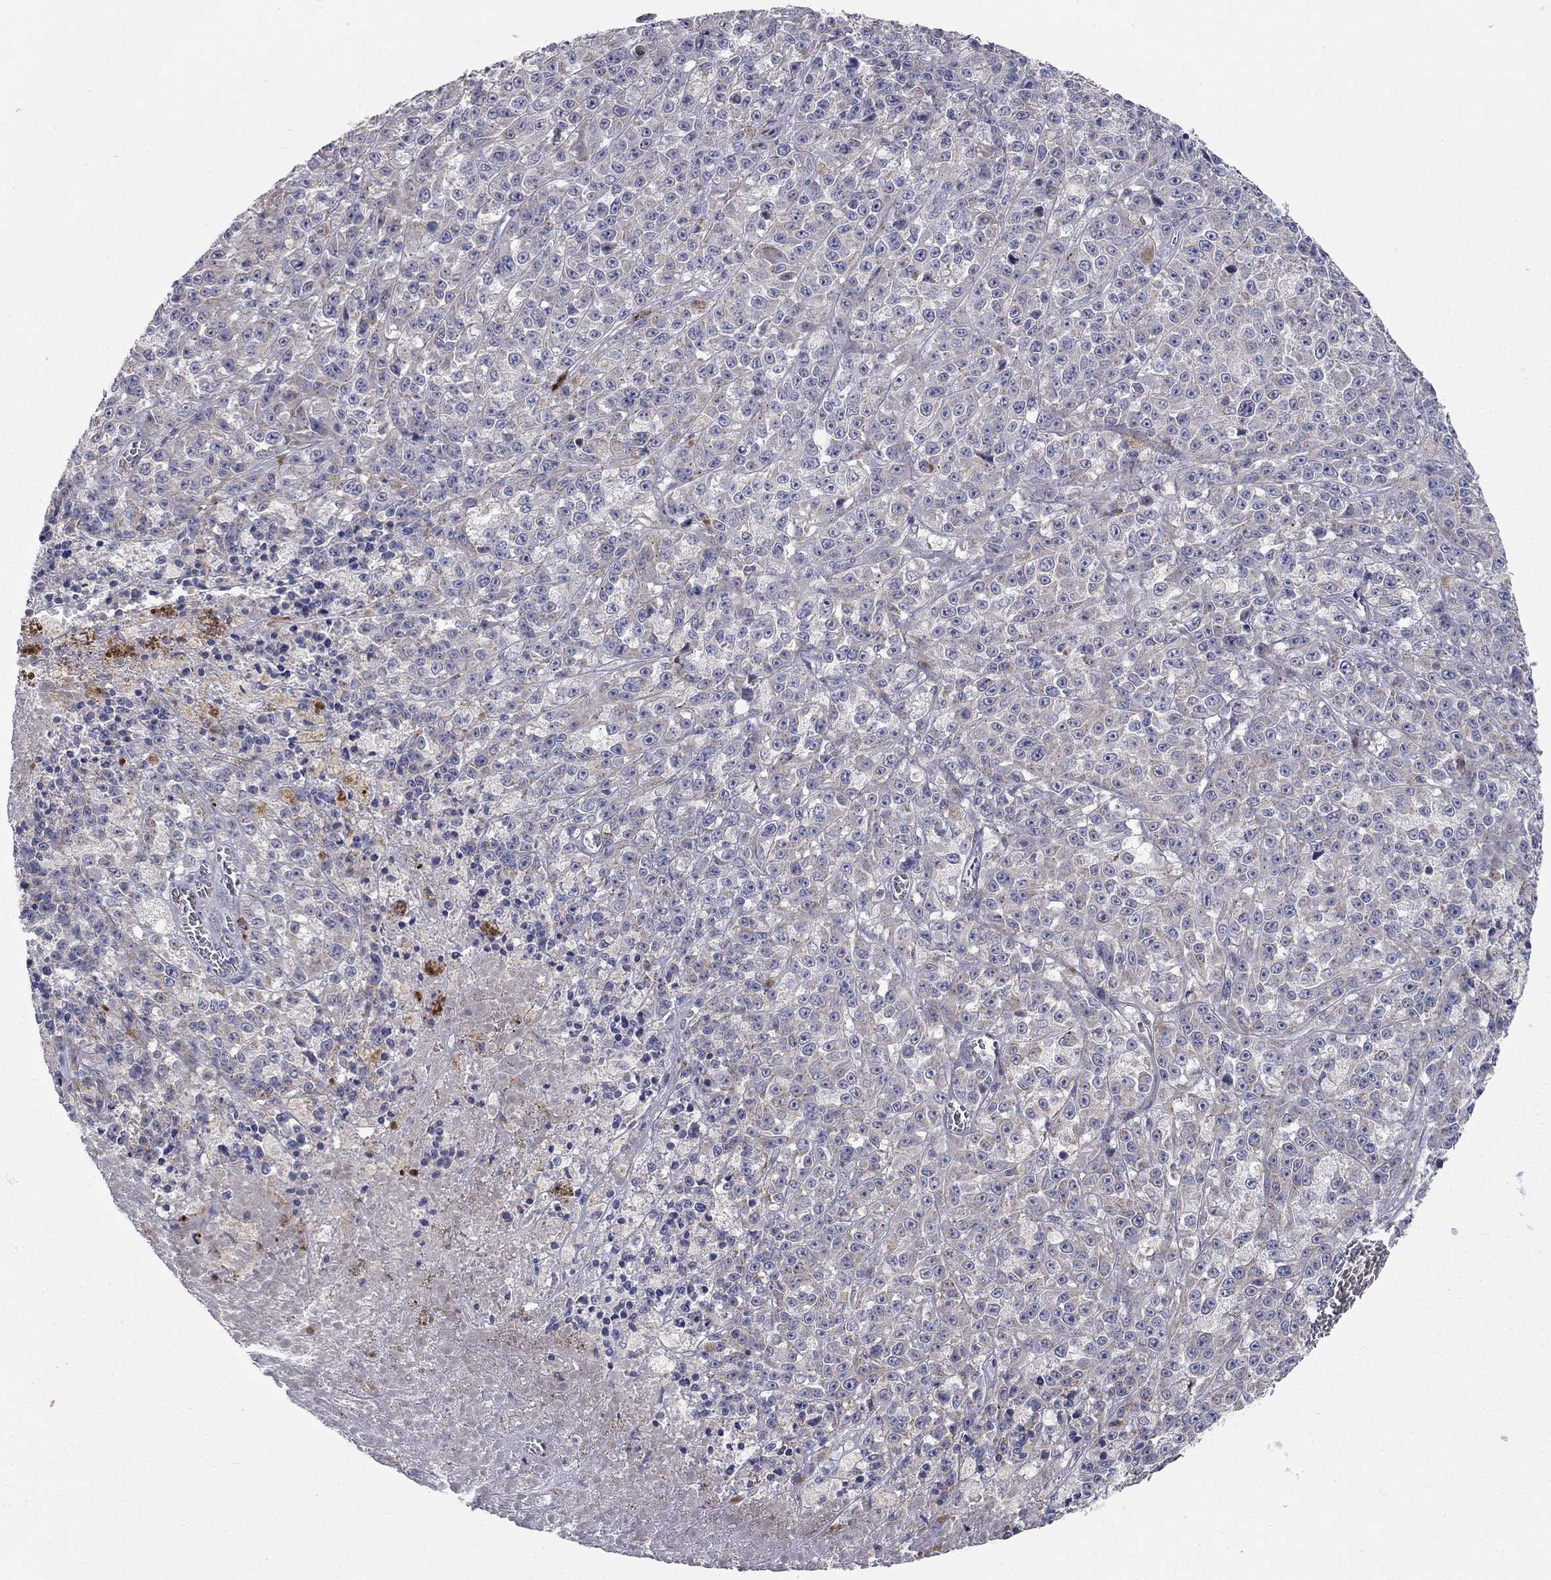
{"staining": {"intensity": "negative", "quantity": "none", "location": "none"}, "tissue": "melanoma", "cell_type": "Tumor cells", "image_type": "cancer", "snomed": [{"axis": "morphology", "description": "Malignant melanoma, NOS"}, {"axis": "topography", "description": "Skin"}], "caption": "The photomicrograph displays no staining of tumor cells in melanoma.", "gene": "KANSL1L", "patient": {"sex": "female", "age": 58}}